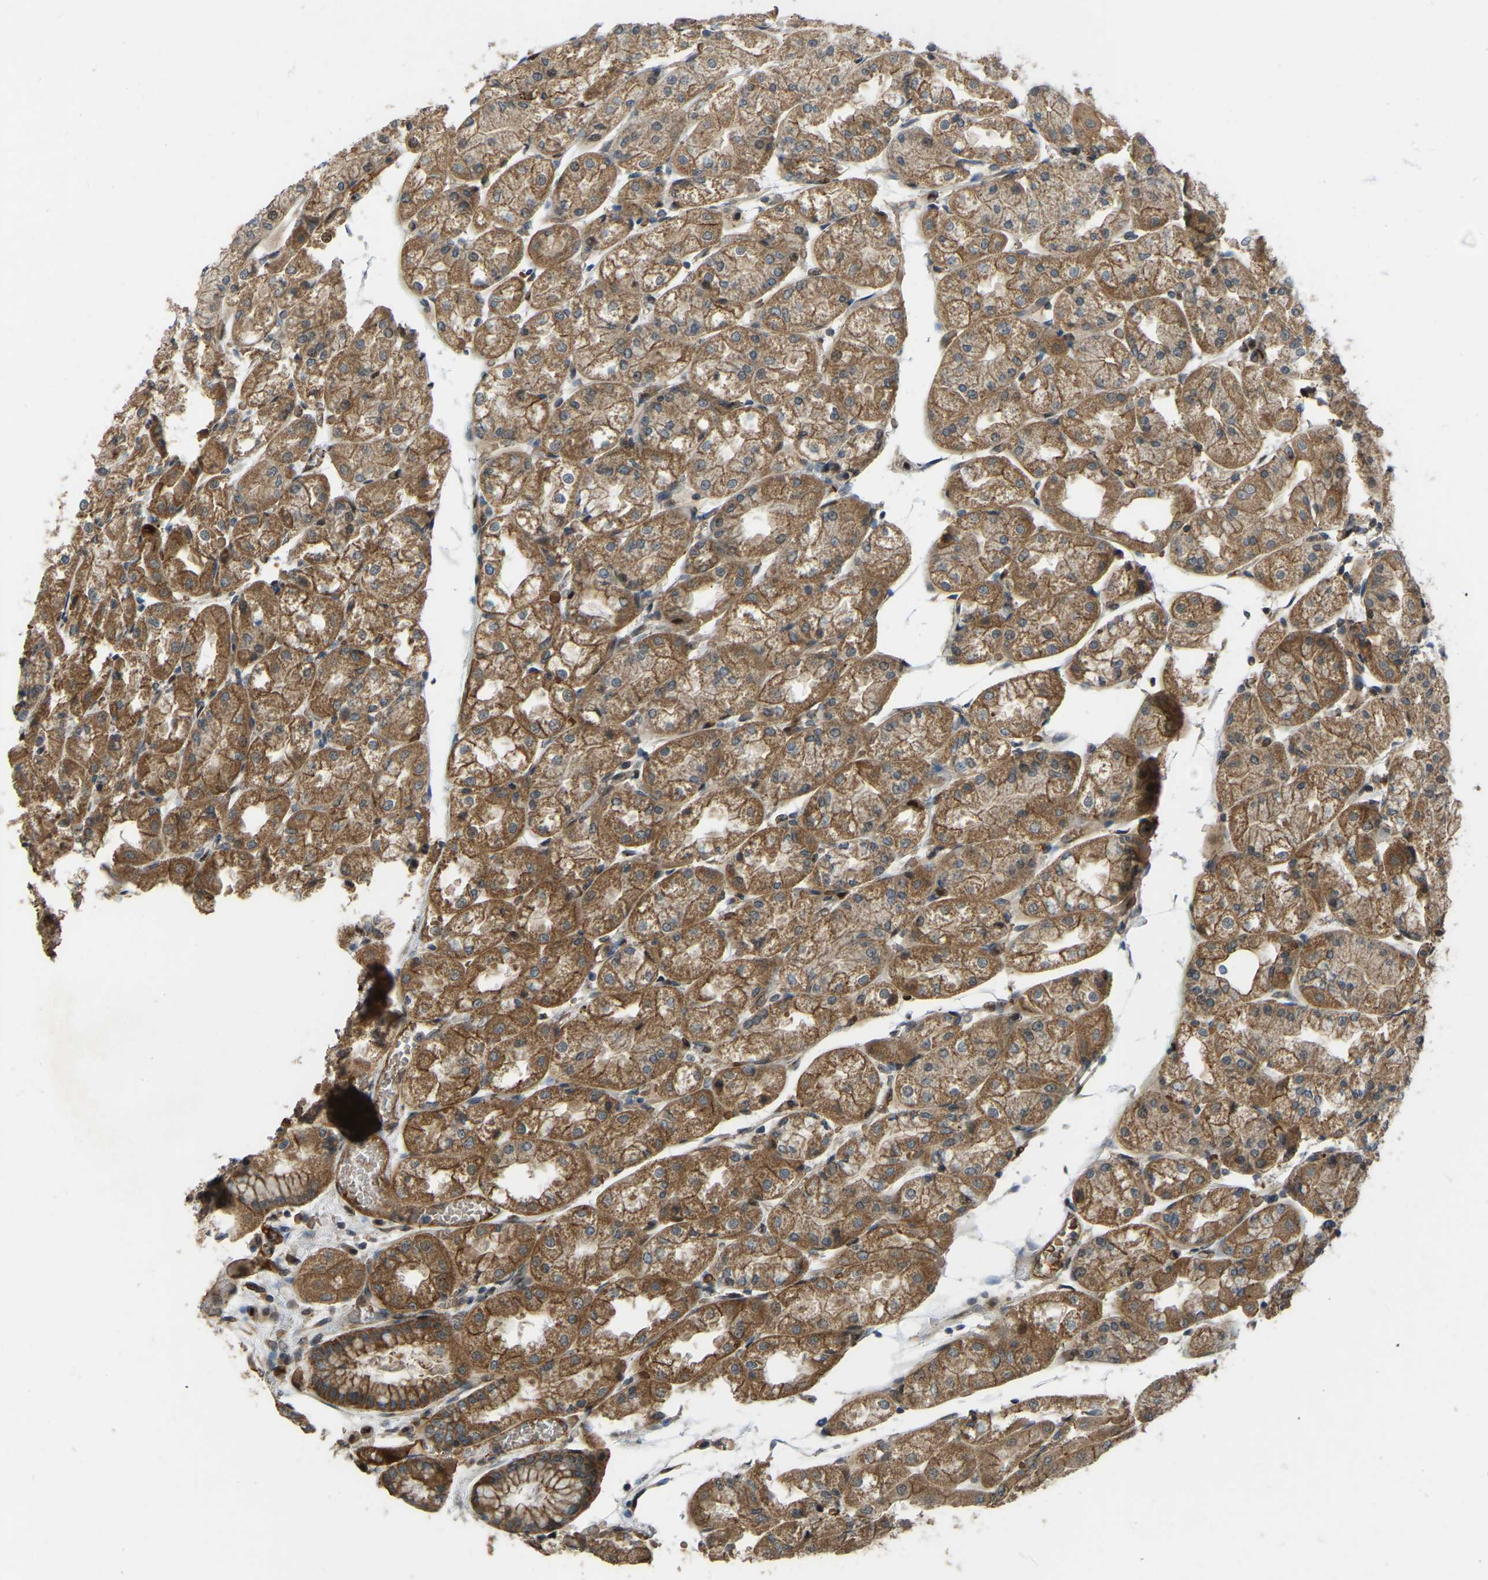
{"staining": {"intensity": "moderate", "quantity": ">75%", "location": "cytoplasmic/membranous,nuclear"}, "tissue": "stomach", "cell_type": "Glandular cells", "image_type": "normal", "snomed": [{"axis": "morphology", "description": "Normal tissue, NOS"}, {"axis": "topography", "description": "Stomach, upper"}], "caption": "IHC (DAB (3,3'-diaminobenzidine)) staining of normal human stomach demonstrates moderate cytoplasmic/membranous,nuclear protein positivity in about >75% of glandular cells. (brown staining indicates protein expression, while blue staining denotes nuclei).", "gene": "C21orf91", "patient": {"sex": "male", "age": 72}}